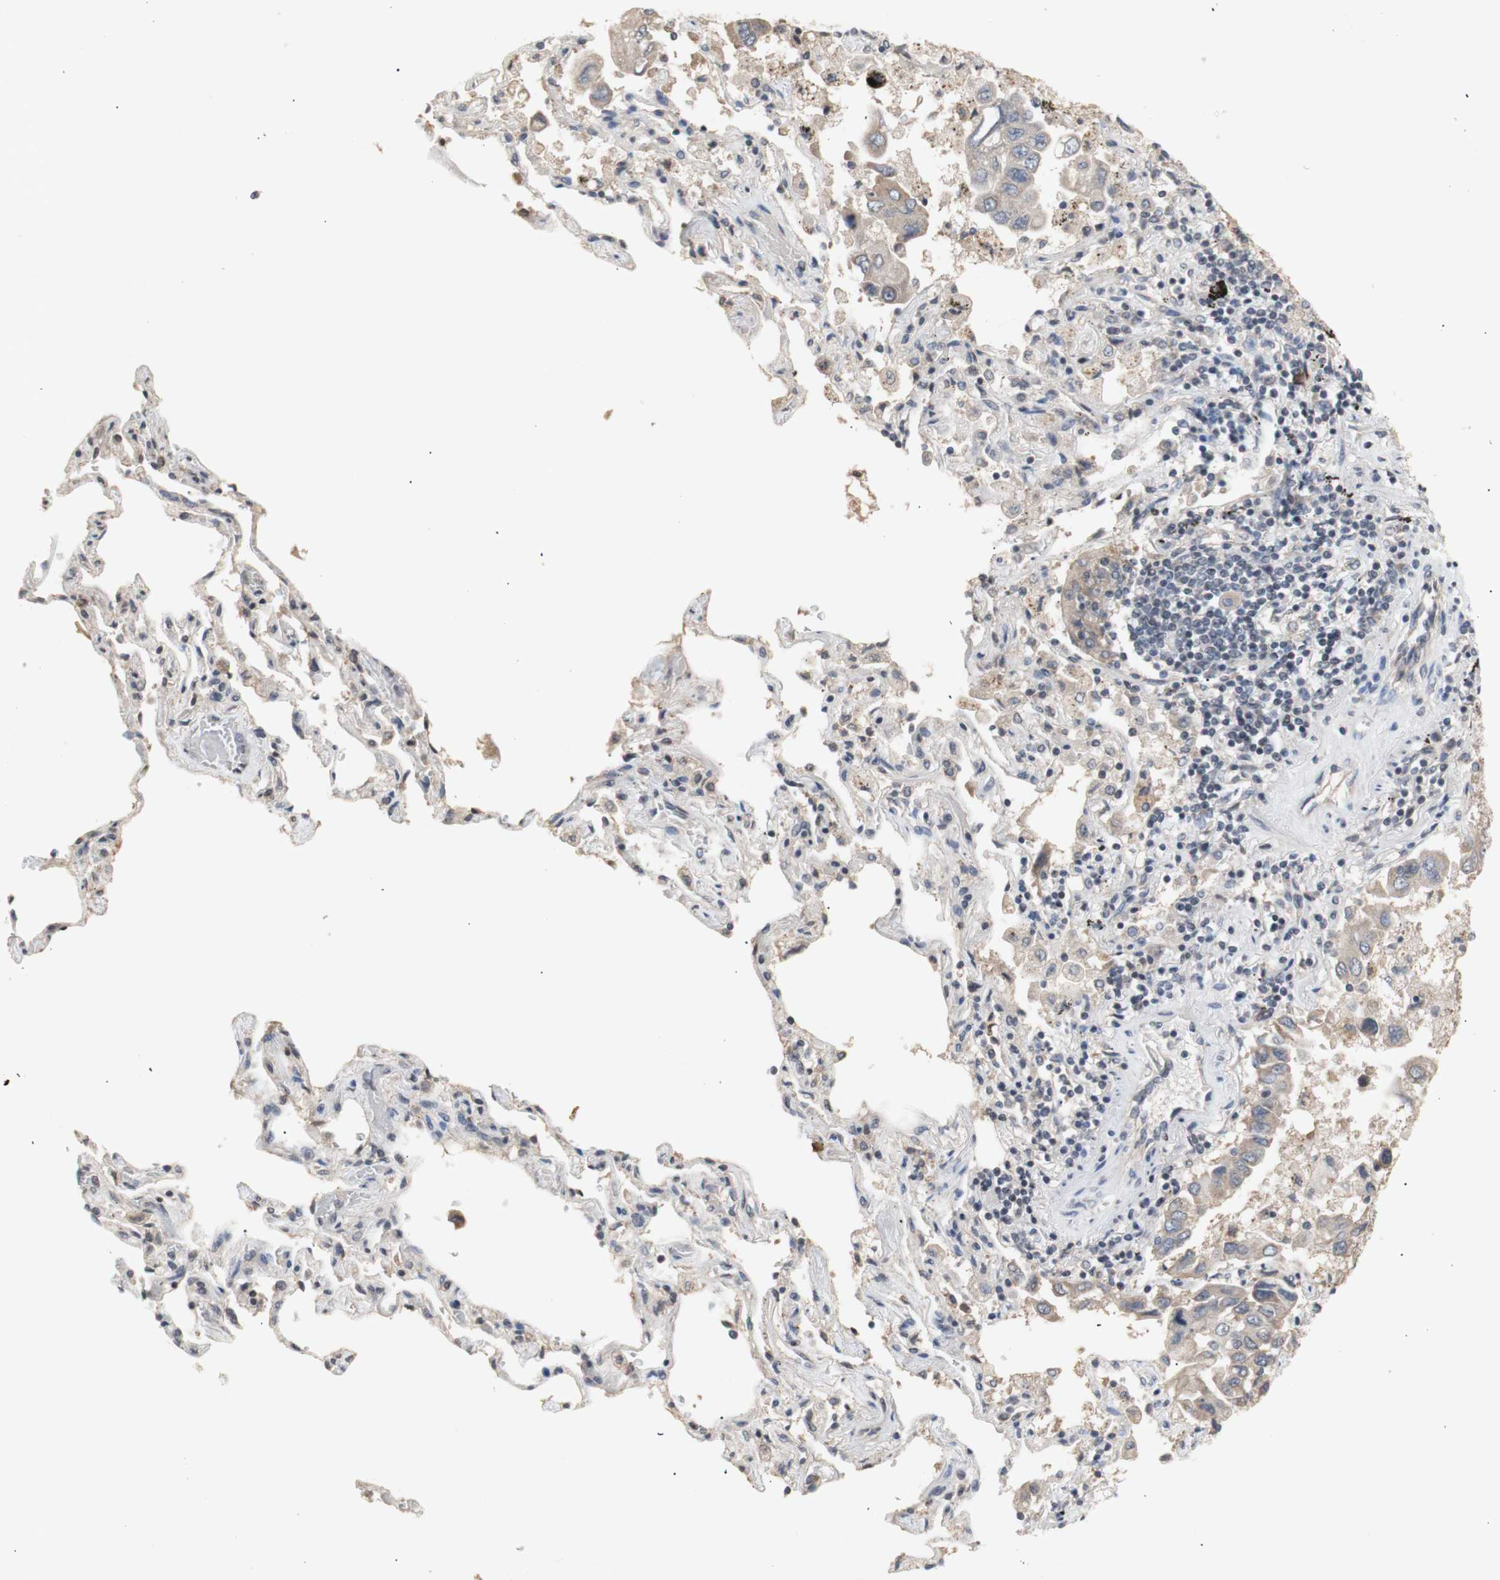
{"staining": {"intensity": "weak", "quantity": ">75%", "location": "cytoplasmic/membranous"}, "tissue": "lung cancer", "cell_type": "Tumor cells", "image_type": "cancer", "snomed": [{"axis": "morphology", "description": "Adenocarcinoma, NOS"}, {"axis": "topography", "description": "Lung"}], "caption": "Human lung cancer stained for a protein (brown) demonstrates weak cytoplasmic/membranous positive positivity in approximately >75% of tumor cells.", "gene": "FOSB", "patient": {"sex": "male", "age": 64}}